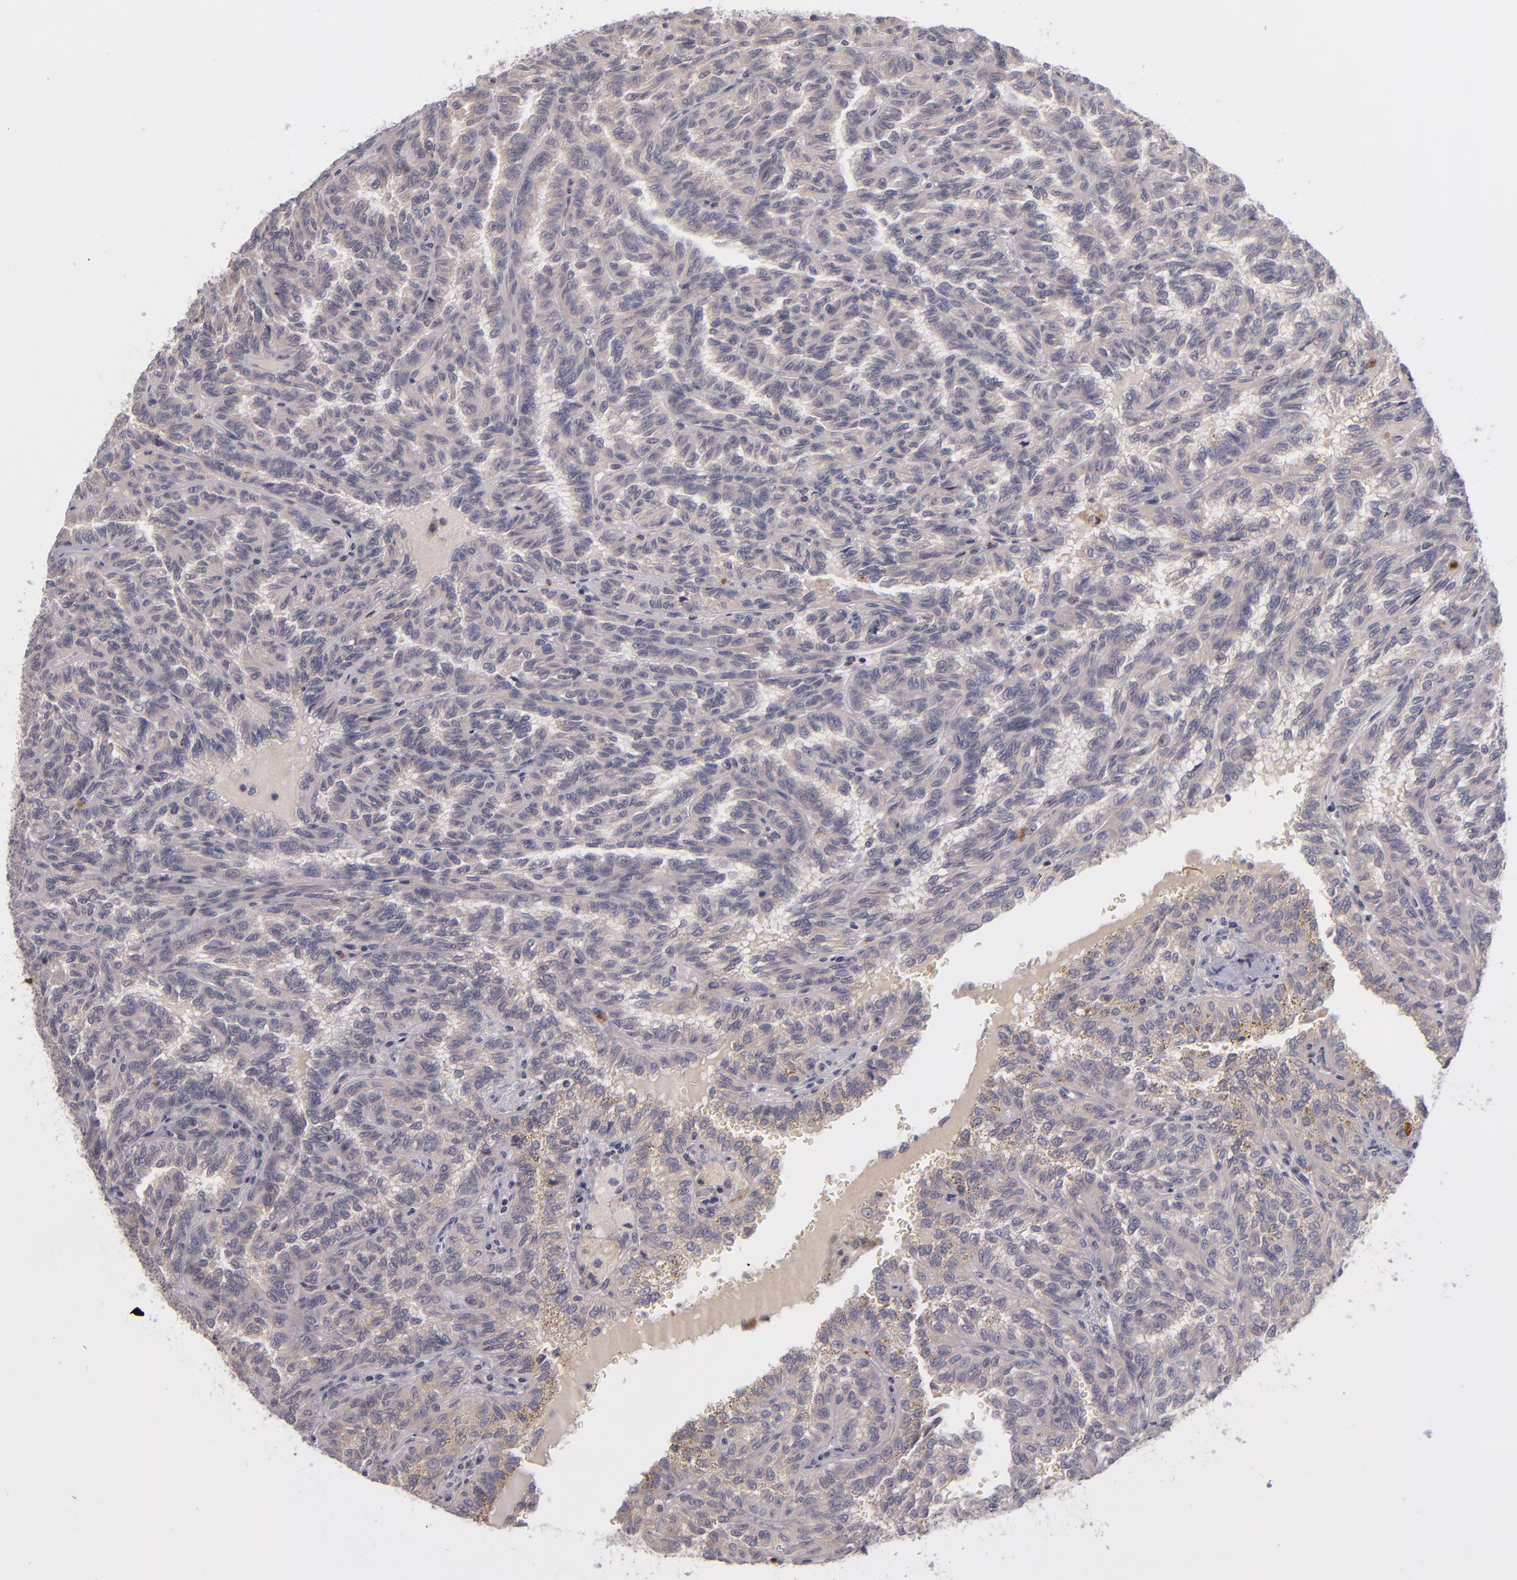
{"staining": {"intensity": "weak", "quantity": ">75%", "location": "cytoplasmic/membranous"}, "tissue": "renal cancer", "cell_type": "Tumor cells", "image_type": "cancer", "snomed": [{"axis": "morphology", "description": "Inflammation, NOS"}, {"axis": "morphology", "description": "Adenocarcinoma, NOS"}, {"axis": "topography", "description": "Kidney"}], "caption": "Weak cytoplasmic/membranous expression is appreciated in about >75% of tumor cells in renal cancer.", "gene": "TSC2", "patient": {"sex": "male", "age": 68}}